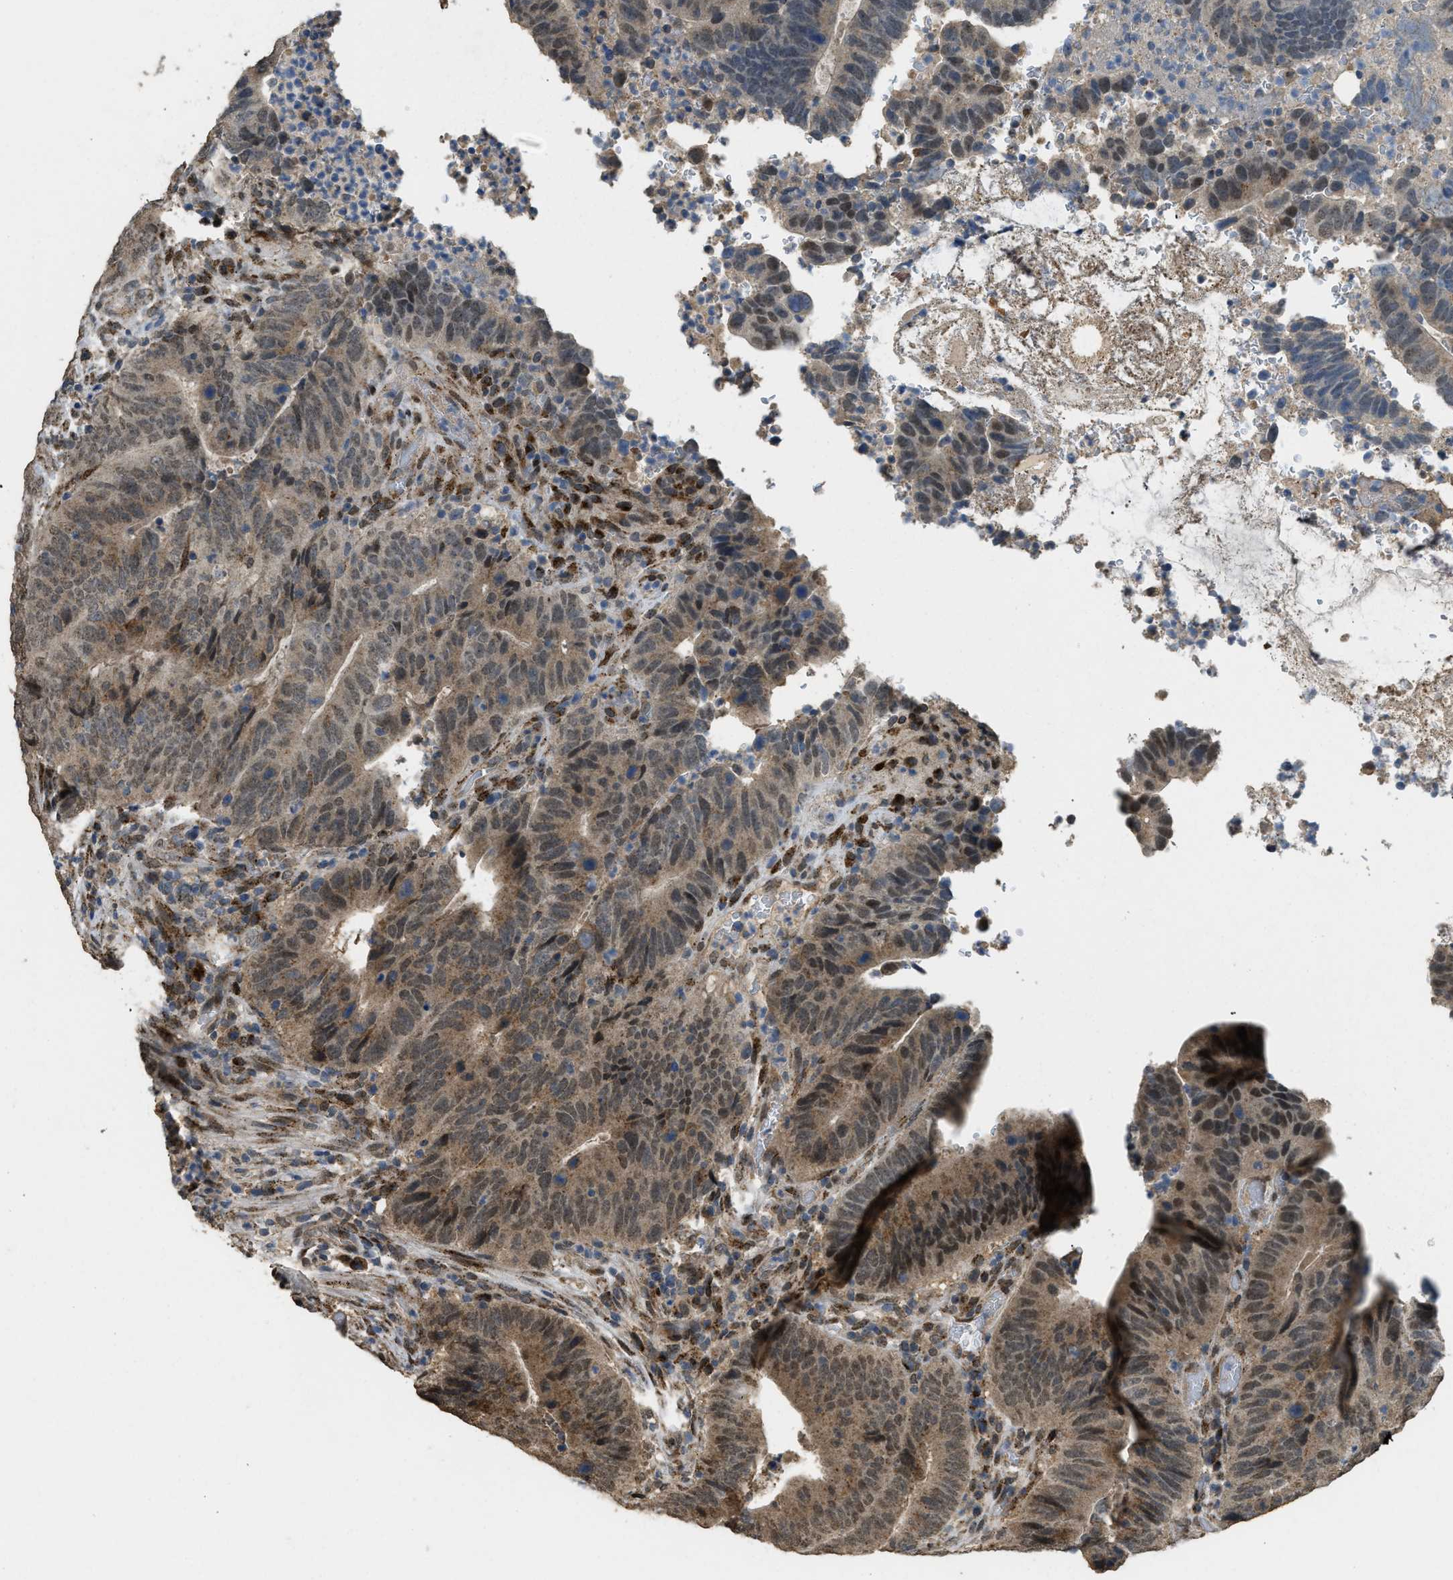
{"staining": {"intensity": "moderate", "quantity": "25%-75%", "location": "cytoplasmic/membranous,nuclear"}, "tissue": "colorectal cancer", "cell_type": "Tumor cells", "image_type": "cancer", "snomed": [{"axis": "morphology", "description": "Adenocarcinoma, NOS"}, {"axis": "topography", "description": "Colon"}], "caption": "This photomicrograph demonstrates immunohistochemistry (IHC) staining of colorectal cancer, with medium moderate cytoplasmic/membranous and nuclear expression in approximately 25%-75% of tumor cells.", "gene": "IPO7", "patient": {"sex": "male", "age": 56}}